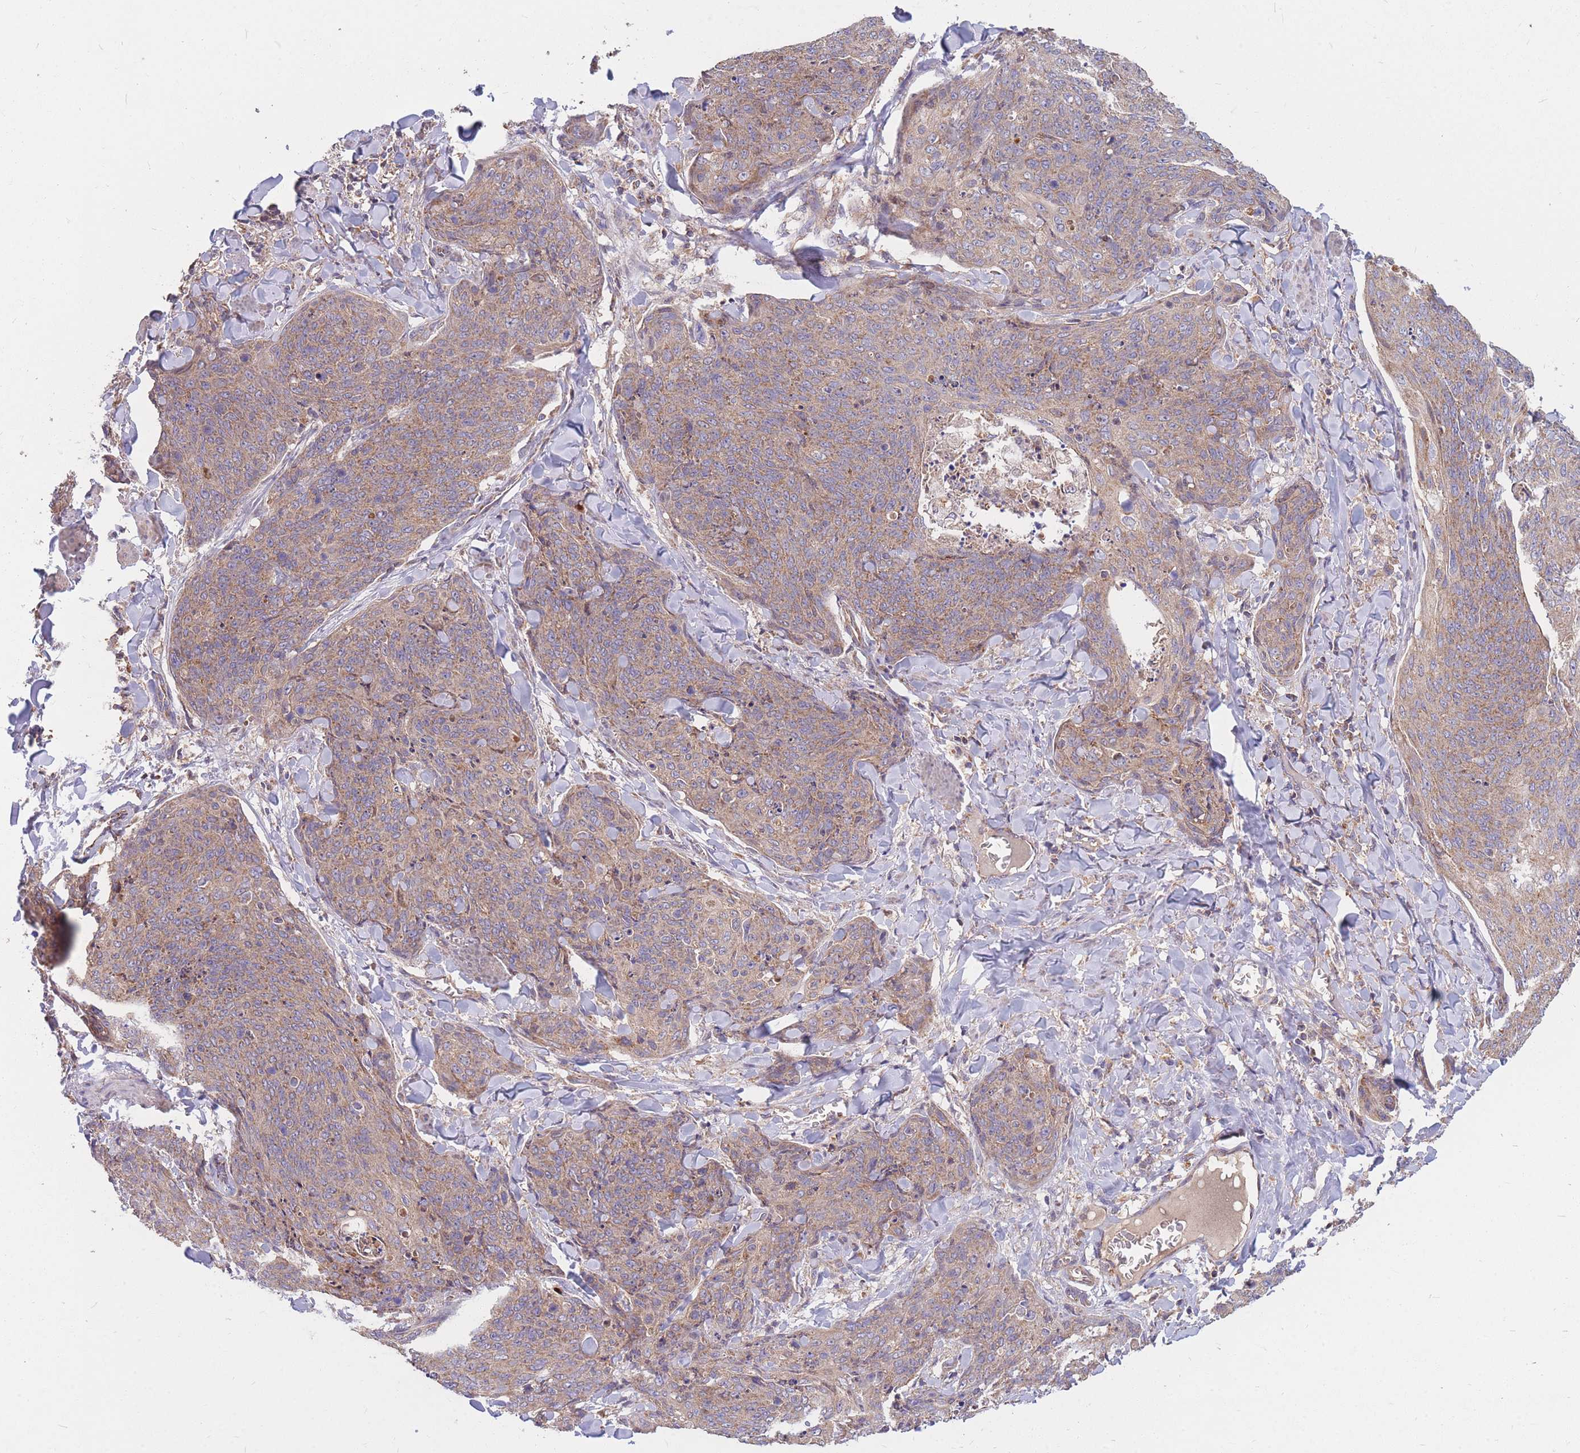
{"staining": {"intensity": "moderate", "quantity": ">75%", "location": "cytoplasmic/membranous"}, "tissue": "skin cancer", "cell_type": "Tumor cells", "image_type": "cancer", "snomed": [{"axis": "morphology", "description": "Squamous cell carcinoma, NOS"}, {"axis": "topography", "description": "Skin"}, {"axis": "topography", "description": "Vulva"}], "caption": "A brown stain shows moderate cytoplasmic/membranous staining of a protein in skin cancer tumor cells.", "gene": "PTPMT1", "patient": {"sex": "female", "age": 85}}